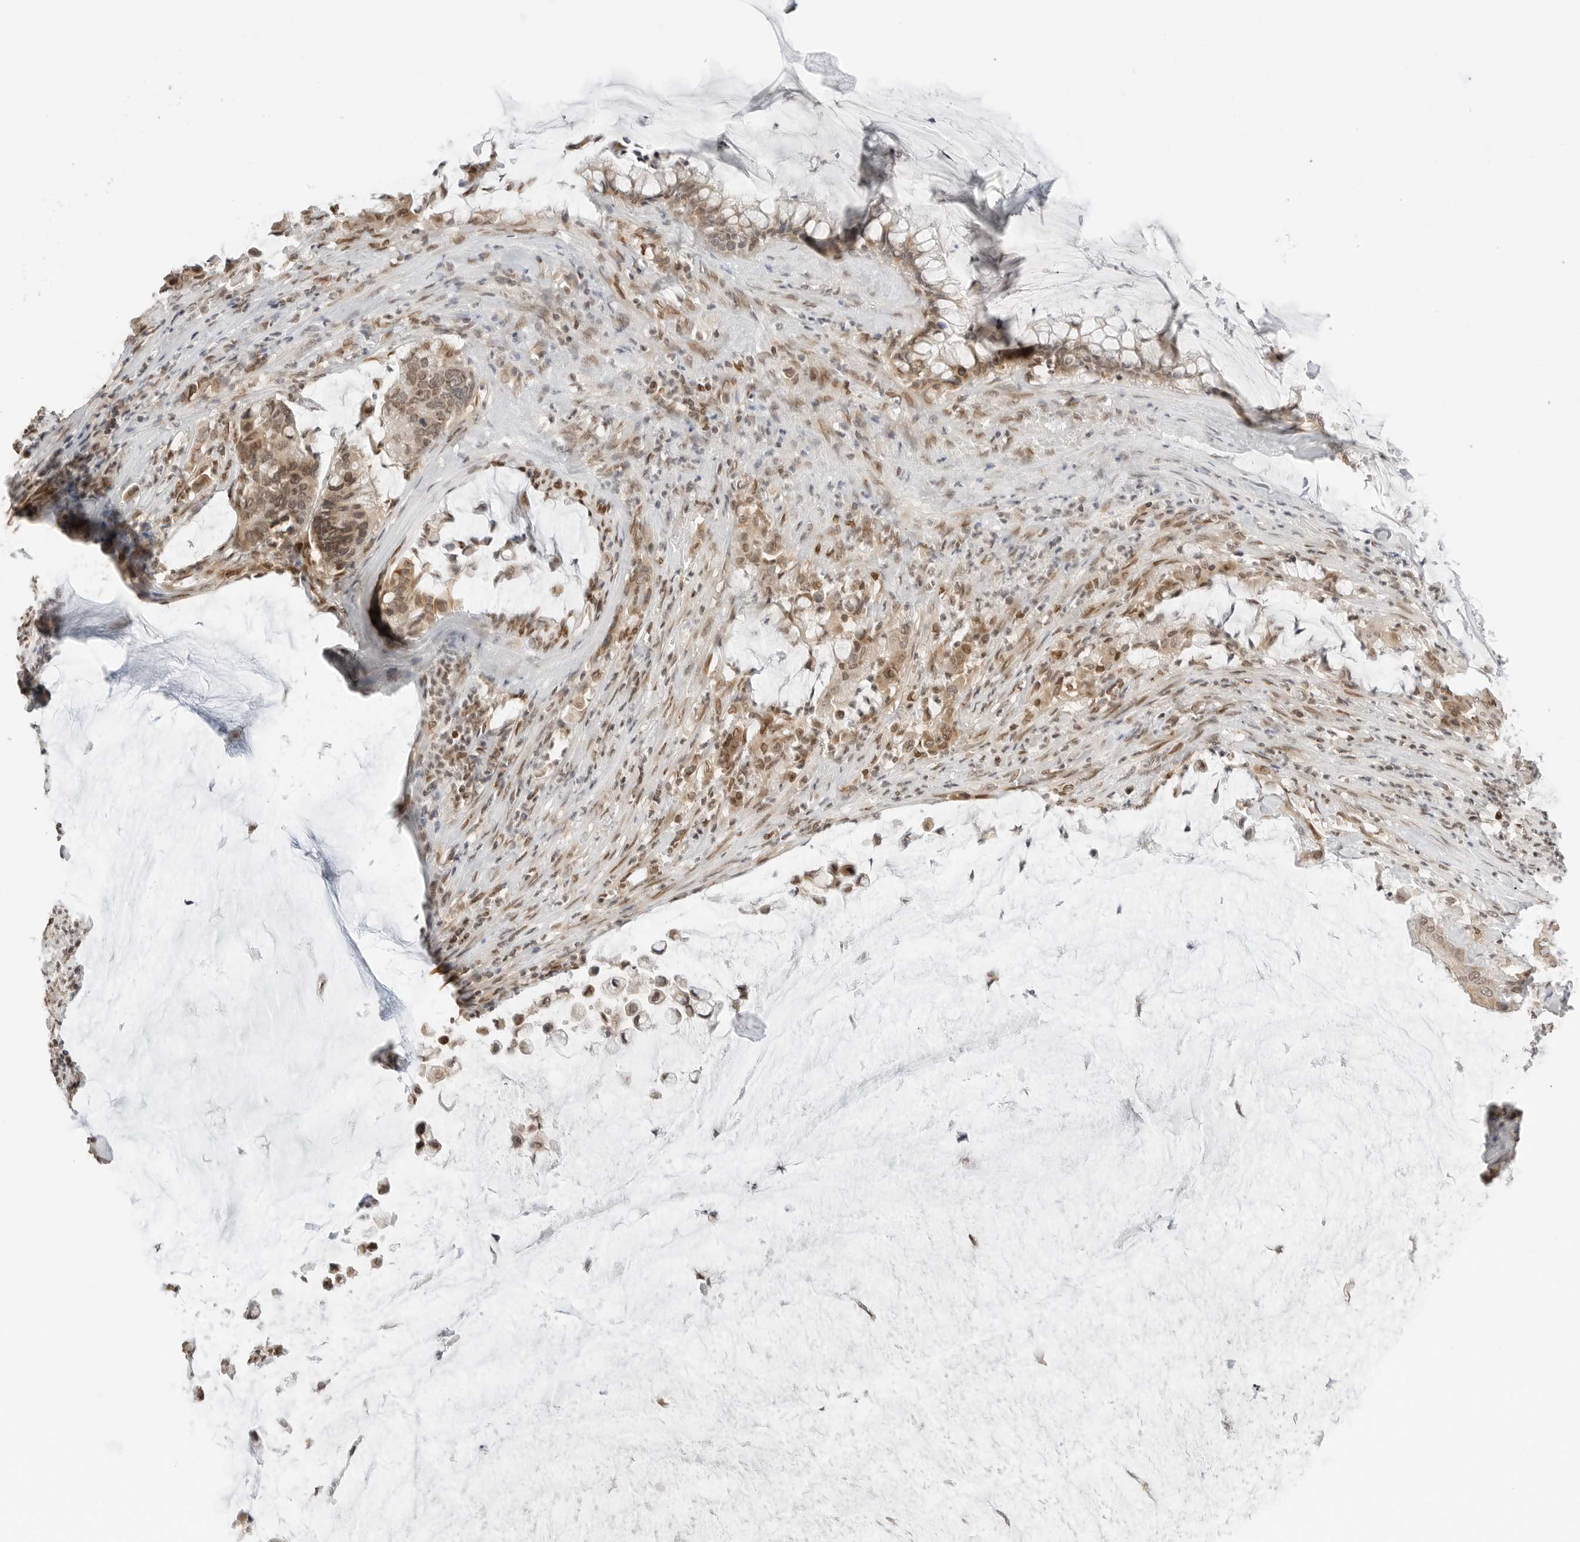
{"staining": {"intensity": "moderate", "quantity": ">75%", "location": "cytoplasmic/membranous,nuclear"}, "tissue": "pancreatic cancer", "cell_type": "Tumor cells", "image_type": "cancer", "snomed": [{"axis": "morphology", "description": "Adenocarcinoma, NOS"}, {"axis": "topography", "description": "Pancreas"}], "caption": "Immunohistochemistry staining of adenocarcinoma (pancreatic), which reveals medium levels of moderate cytoplasmic/membranous and nuclear staining in about >75% of tumor cells indicating moderate cytoplasmic/membranous and nuclear protein staining. The staining was performed using DAB (brown) for protein detection and nuclei were counterstained in hematoxylin (blue).", "gene": "POLH", "patient": {"sex": "male", "age": 41}}